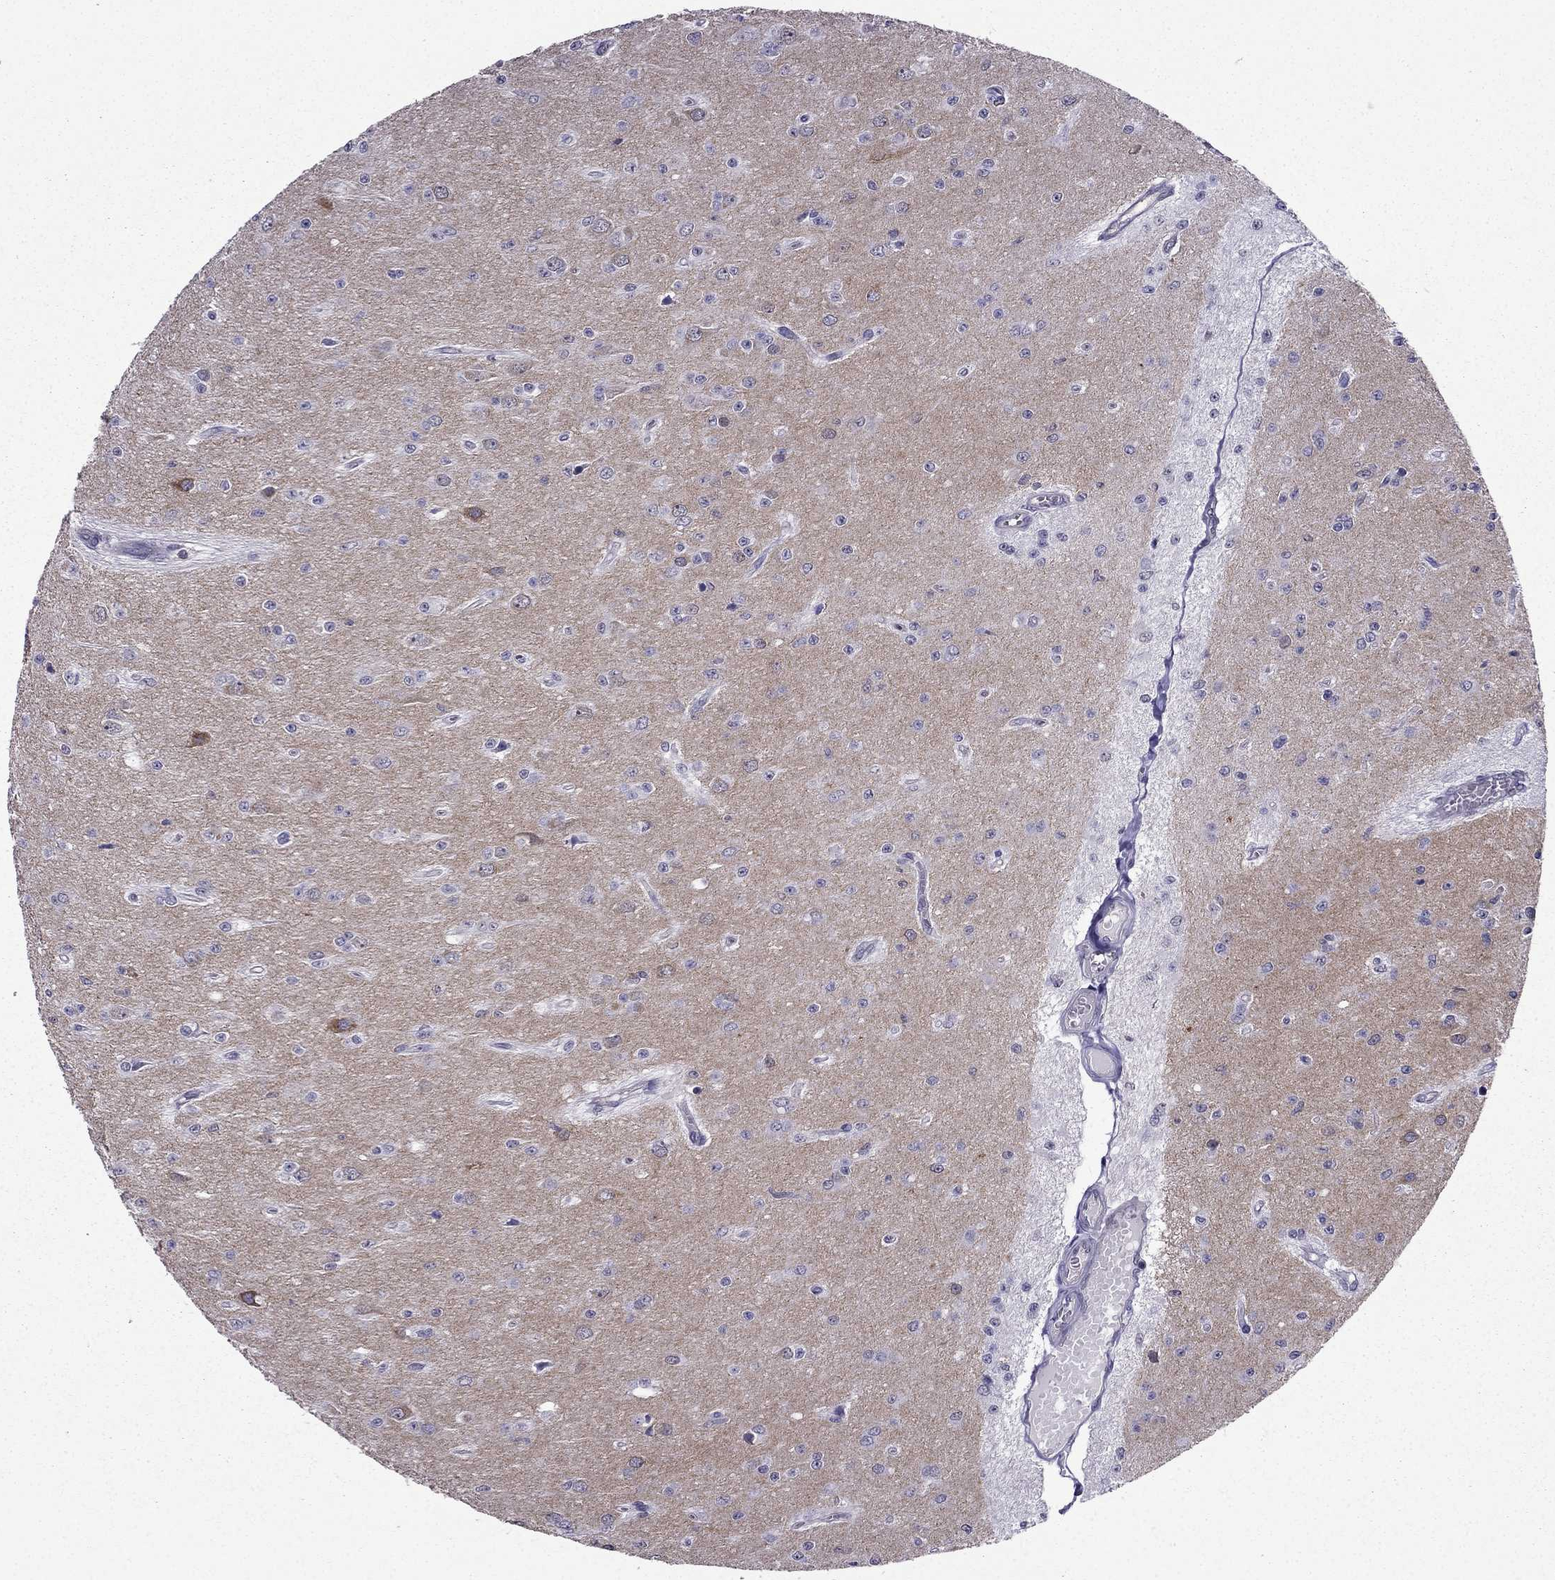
{"staining": {"intensity": "negative", "quantity": "none", "location": "none"}, "tissue": "glioma", "cell_type": "Tumor cells", "image_type": "cancer", "snomed": [{"axis": "morphology", "description": "Glioma, malignant, Low grade"}, {"axis": "topography", "description": "Brain"}], "caption": "A high-resolution photomicrograph shows IHC staining of low-grade glioma (malignant), which shows no significant positivity in tumor cells.", "gene": "AAK1", "patient": {"sex": "female", "age": 45}}